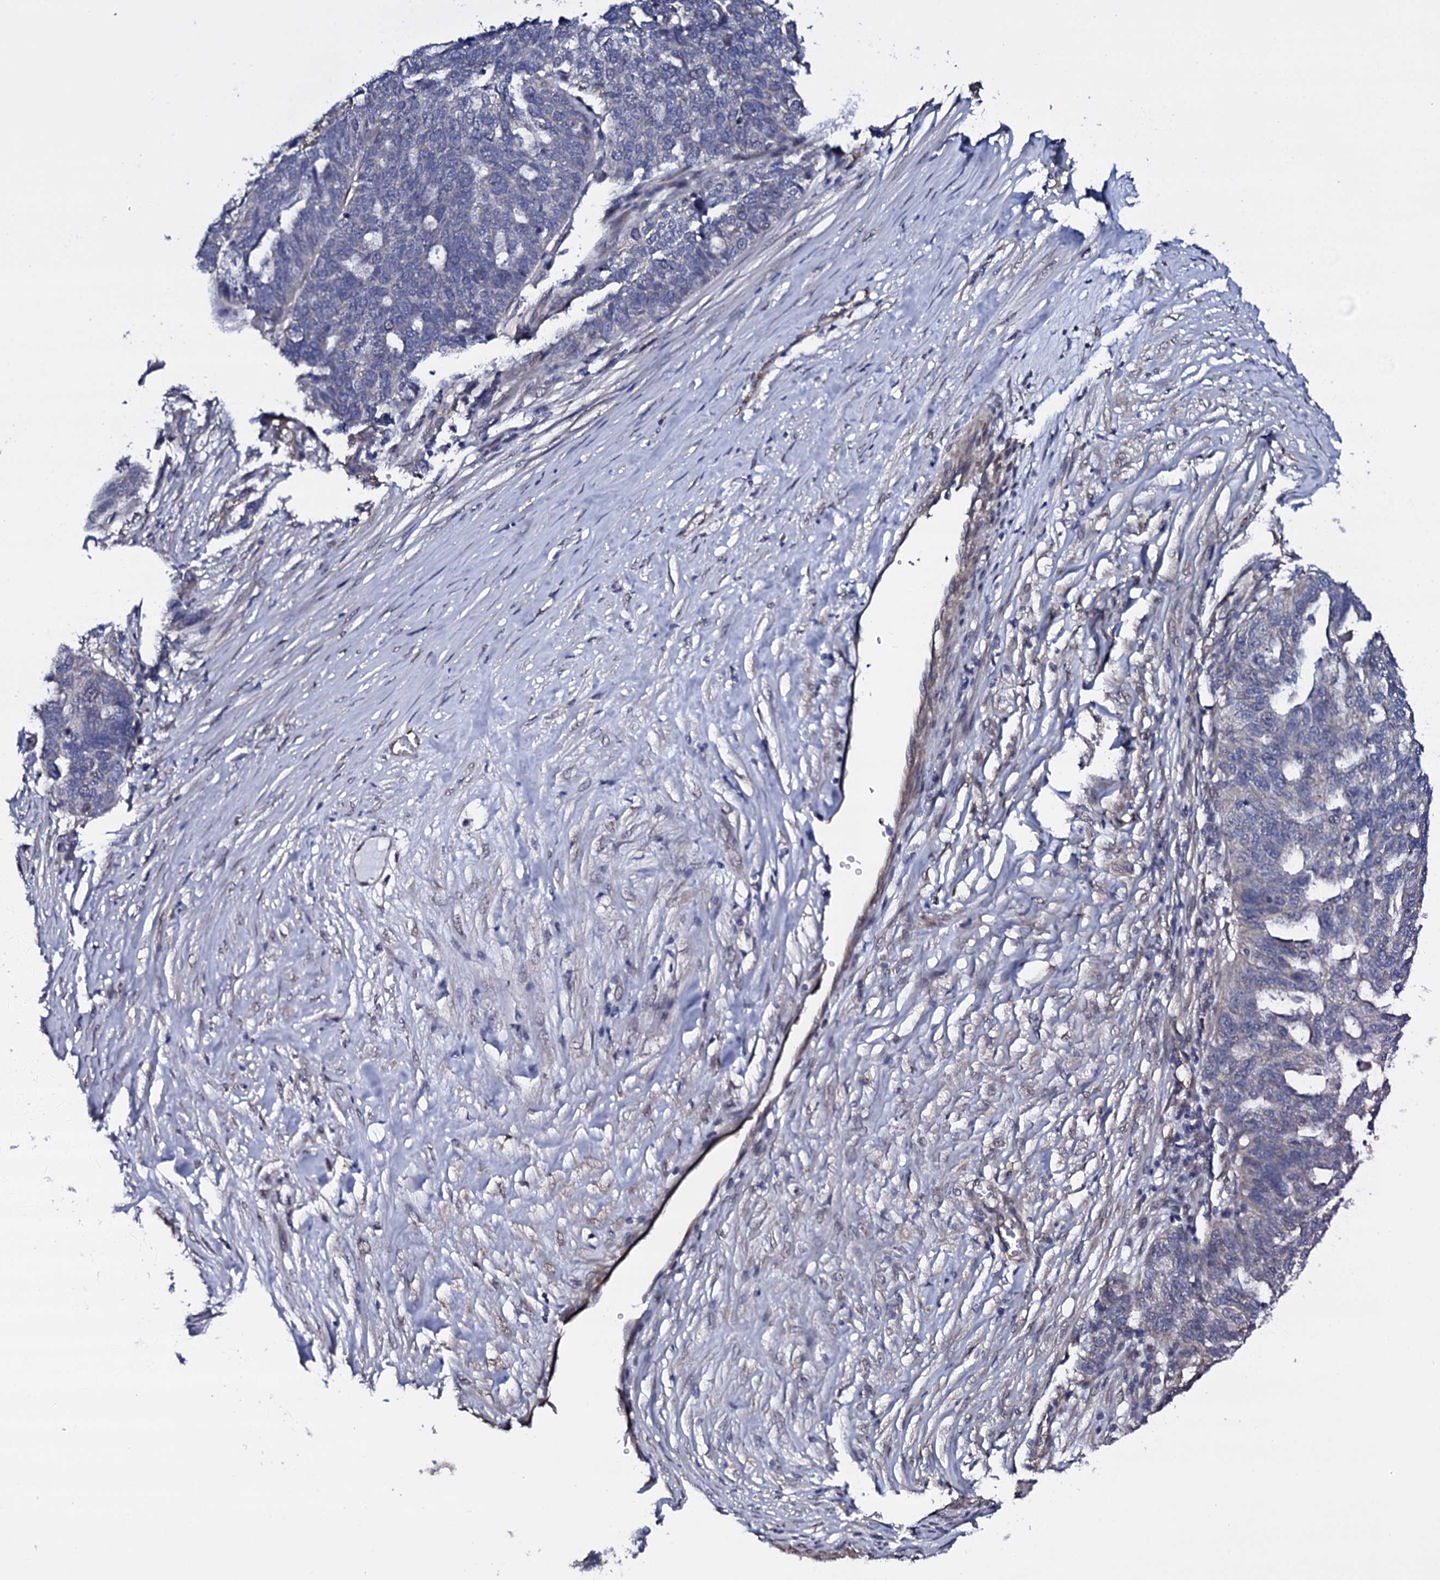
{"staining": {"intensity": "negative", "quantity": "none", "location": "none"}, "tissue": "ovarian cancer", "cell_type": "Tumor cells", "image_type": "cancer", "snomed": [{"axis": "morphology", "description": "Cystadenocarcinoma, serous, NOS"}, {"axis": "topography", "description": "Ovary"}], "caption": "This is an immunohistochemistry (IHC) histopathology image of ovarian cancer (serous cystadenocarcinoma). There is no positivity in tumor cells.", "gene": "GAREM1", "patient": {"sex": "female", "age": 59}}